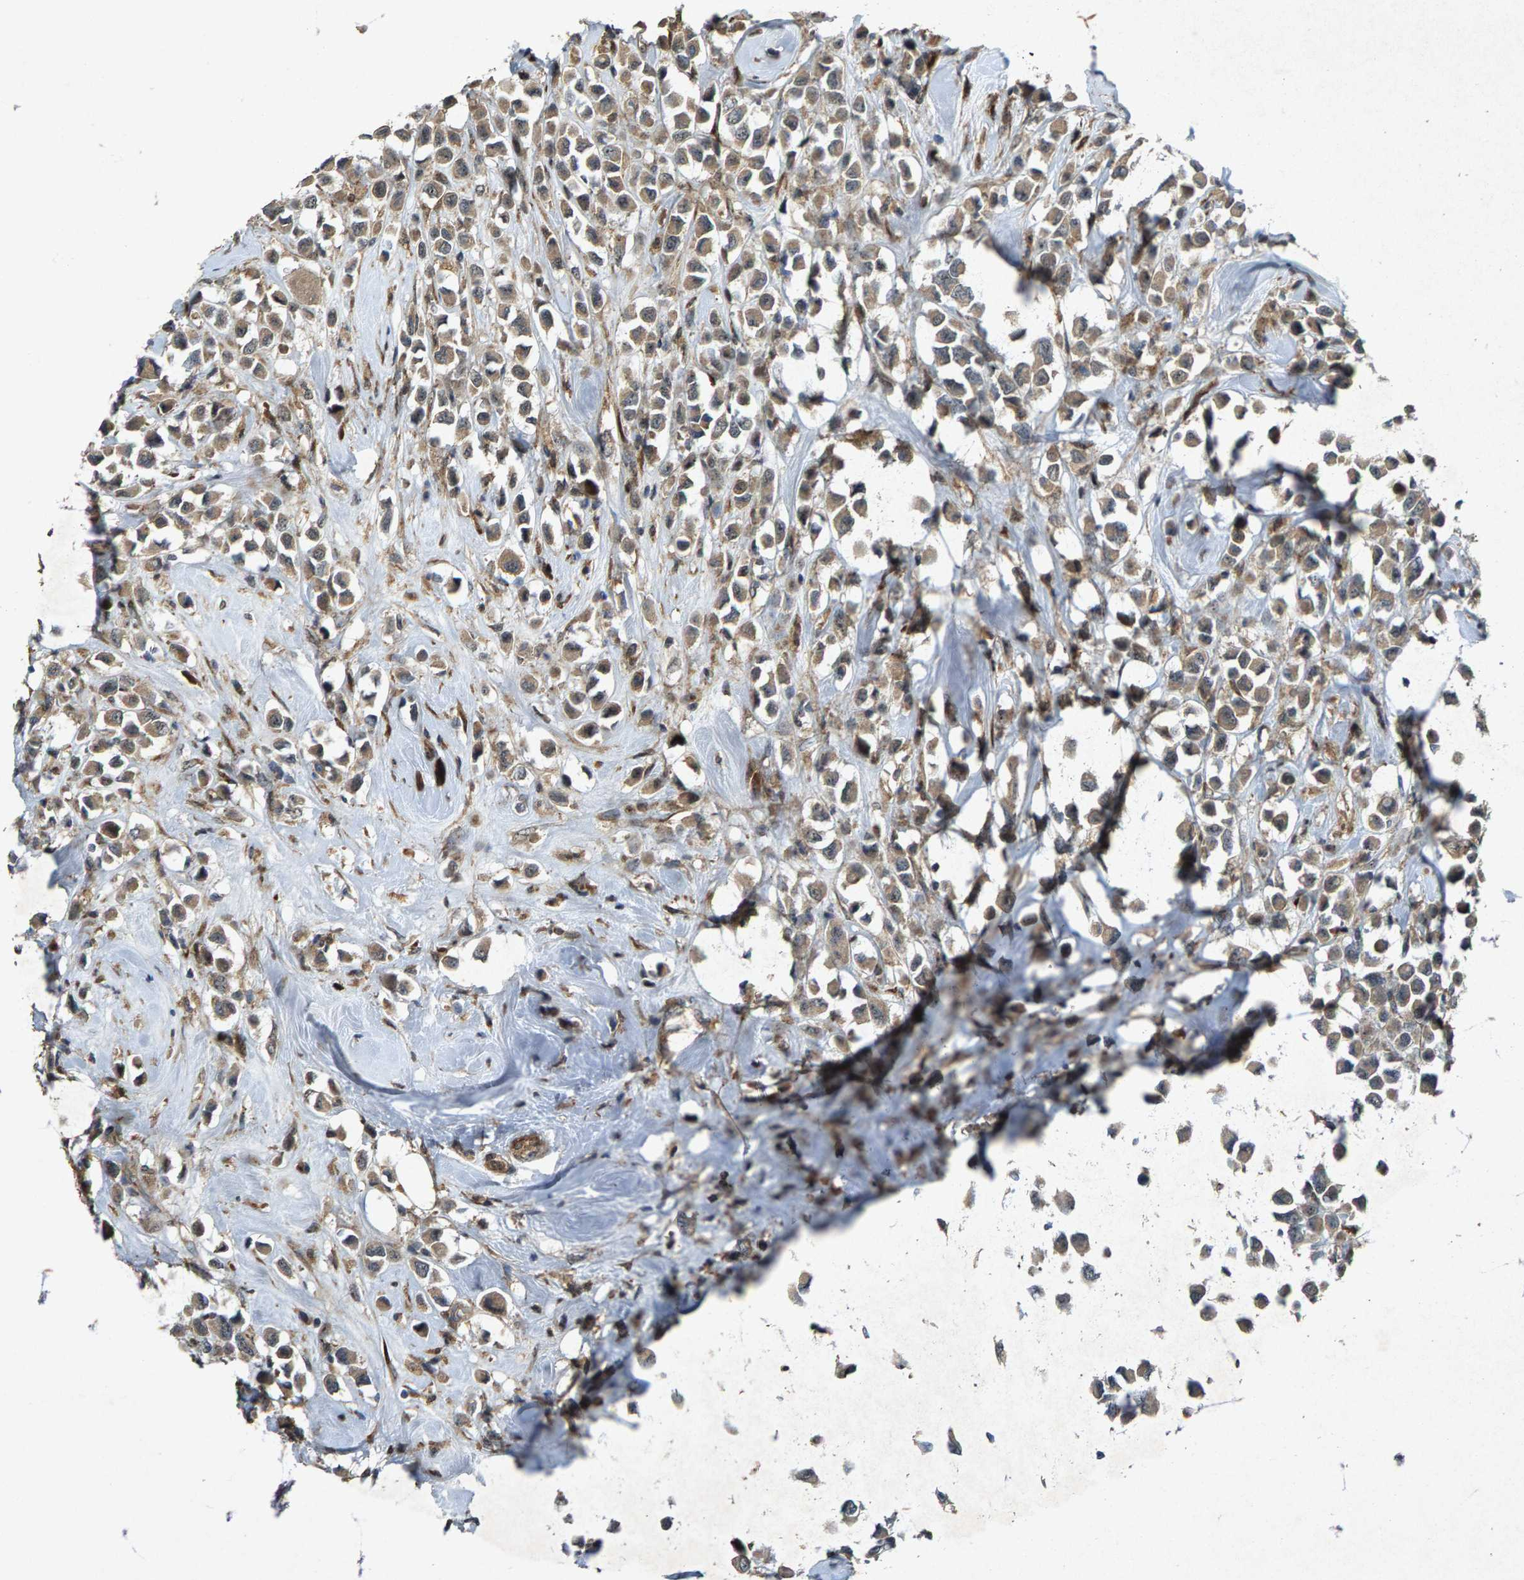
{"staining": {"intensity": "moderate", "quantity": ">75%", "location": "cytoplasmic/membranous"}, "tissue": "breast cancer", "cell_type": "Tumor cells", "image_type": "cancer", "snomed": [{"axis": "morphology", "description": "Duct carcinoma"}, {"axis": "topography", "description": "Breast"}], "caption": "Immunohistochemical staining of human invasive ductal carcinoma (breast) shows medium levels of moderate cytoplasmic/membranous expression in approximately >75% of tumor cells.", "gene": "LRRC72", "patient": {"sex": "female", "age": 61}}